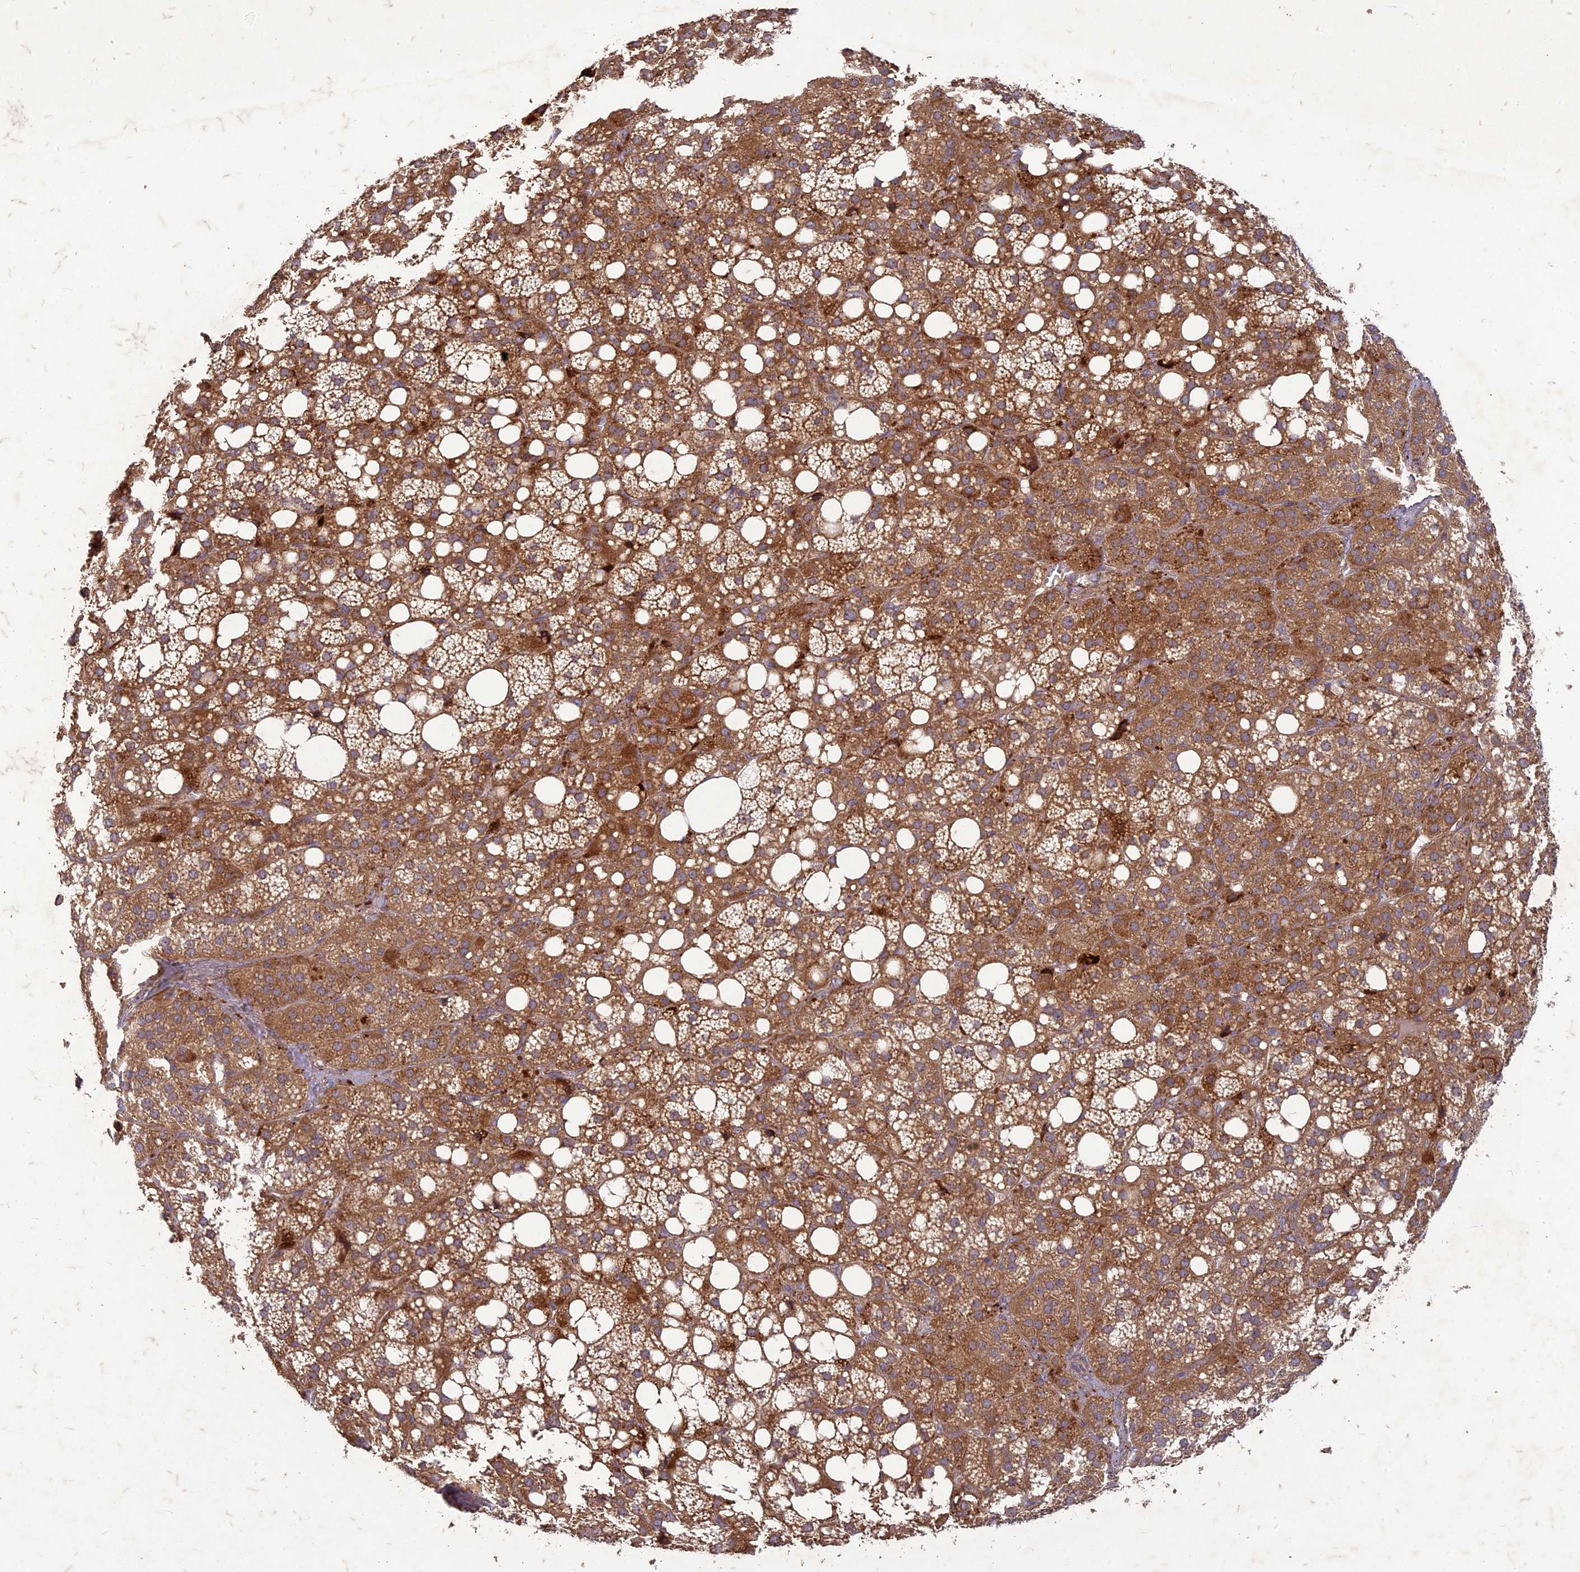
{"staining": {"intensity": "strong", "quantity": ">75%", "location": "cytoplasmic/membranous"}, "tissue": "adrenal gland", "cell_type": "Glandular cells", "image_type": "normal", "snomed": [{"axis": "morphology", "description": "Normal tissue, NOS"}, {"axis": "topography", "description": "Adrenal gland"}], "caption": "The photomicrograph exhibits staining of normal adrenal gland, revealing strong cytoplasmic/membranous protein expression (brown color) within glandular cells.", "gene": "TCF25", "patient": {"sex": "female", "age": 59}}